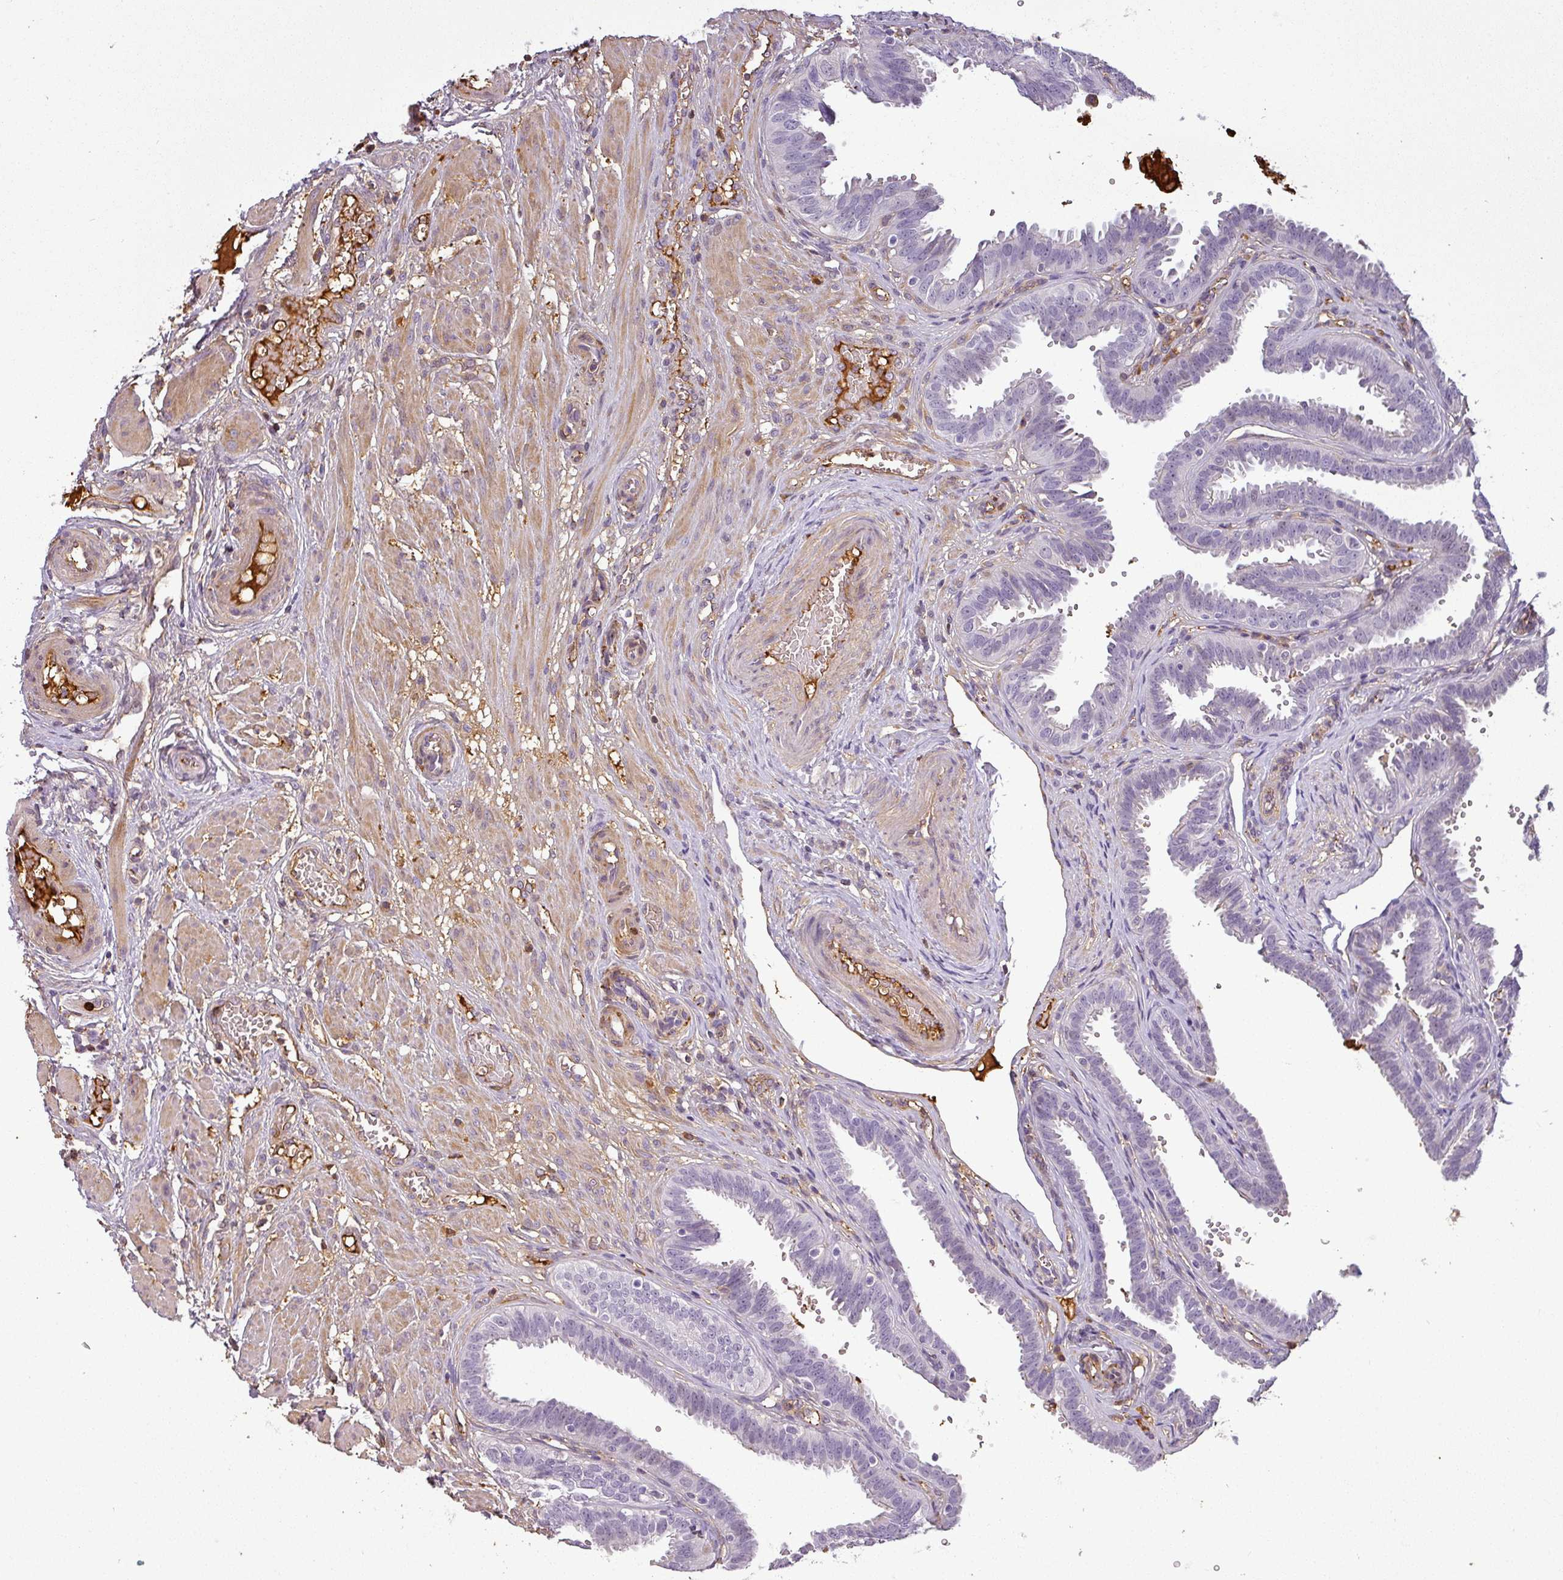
{"staining": {"intensity": "negative", "quantity": "none", "location": "none"}, "tissue": "fallopian tube", "cell_type": "Glandular cells", "image_type": "normal", "snomed": [{"axis": "morphology", "description": "Normal tissue, NOS"}, {"axis": "topography", "description": "Fallopian tube"}], "caption": "High magnification brightfield microscopy of normal fallopian tube stained with DAB (brown) and counterstained with hematoxylin (blue): glandular cells show no significant staining.", "gene": "APOC1", "patient": {"sex": "female", "age": 37}}